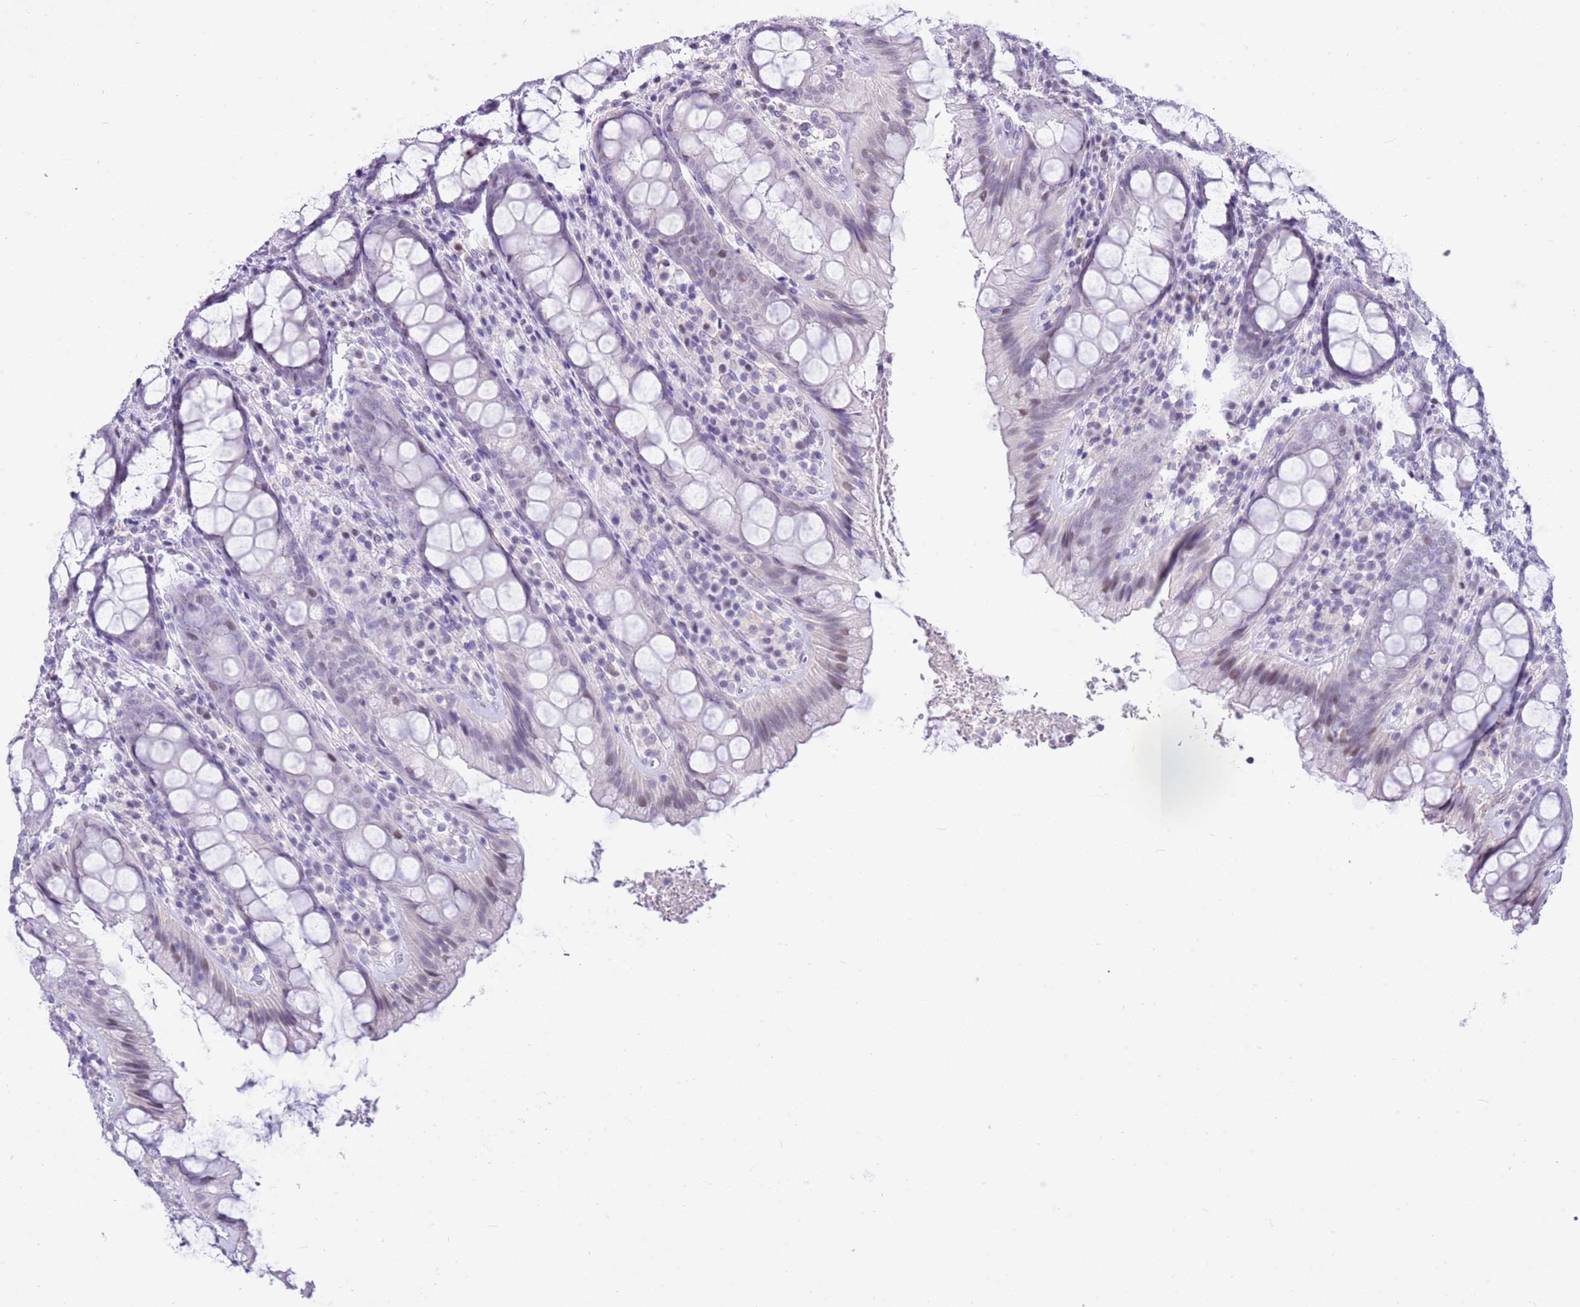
{"staining": {"intensity": "negative", "quantity": "none", "location": "none"}, "tissue": "rectum", "cell_type": "Glandular cells", "image_type": "normal", "snomed": [{"axis": "morphology", "description": "Normal tissue, NOS"}, {"axis": "topography", "description": "Rectum"}], "caption": "Immunohistochemistry photomicrograph of unremarkable rectum: rectum stained with DAB (3,3'-diaminobenzidine) reveals no significant protein positivity in glandular cells. (DAB immunohistochemistry, high magnification).", "gene": "PPP1R17", "patient": {"sex": "male", "age": 83}}